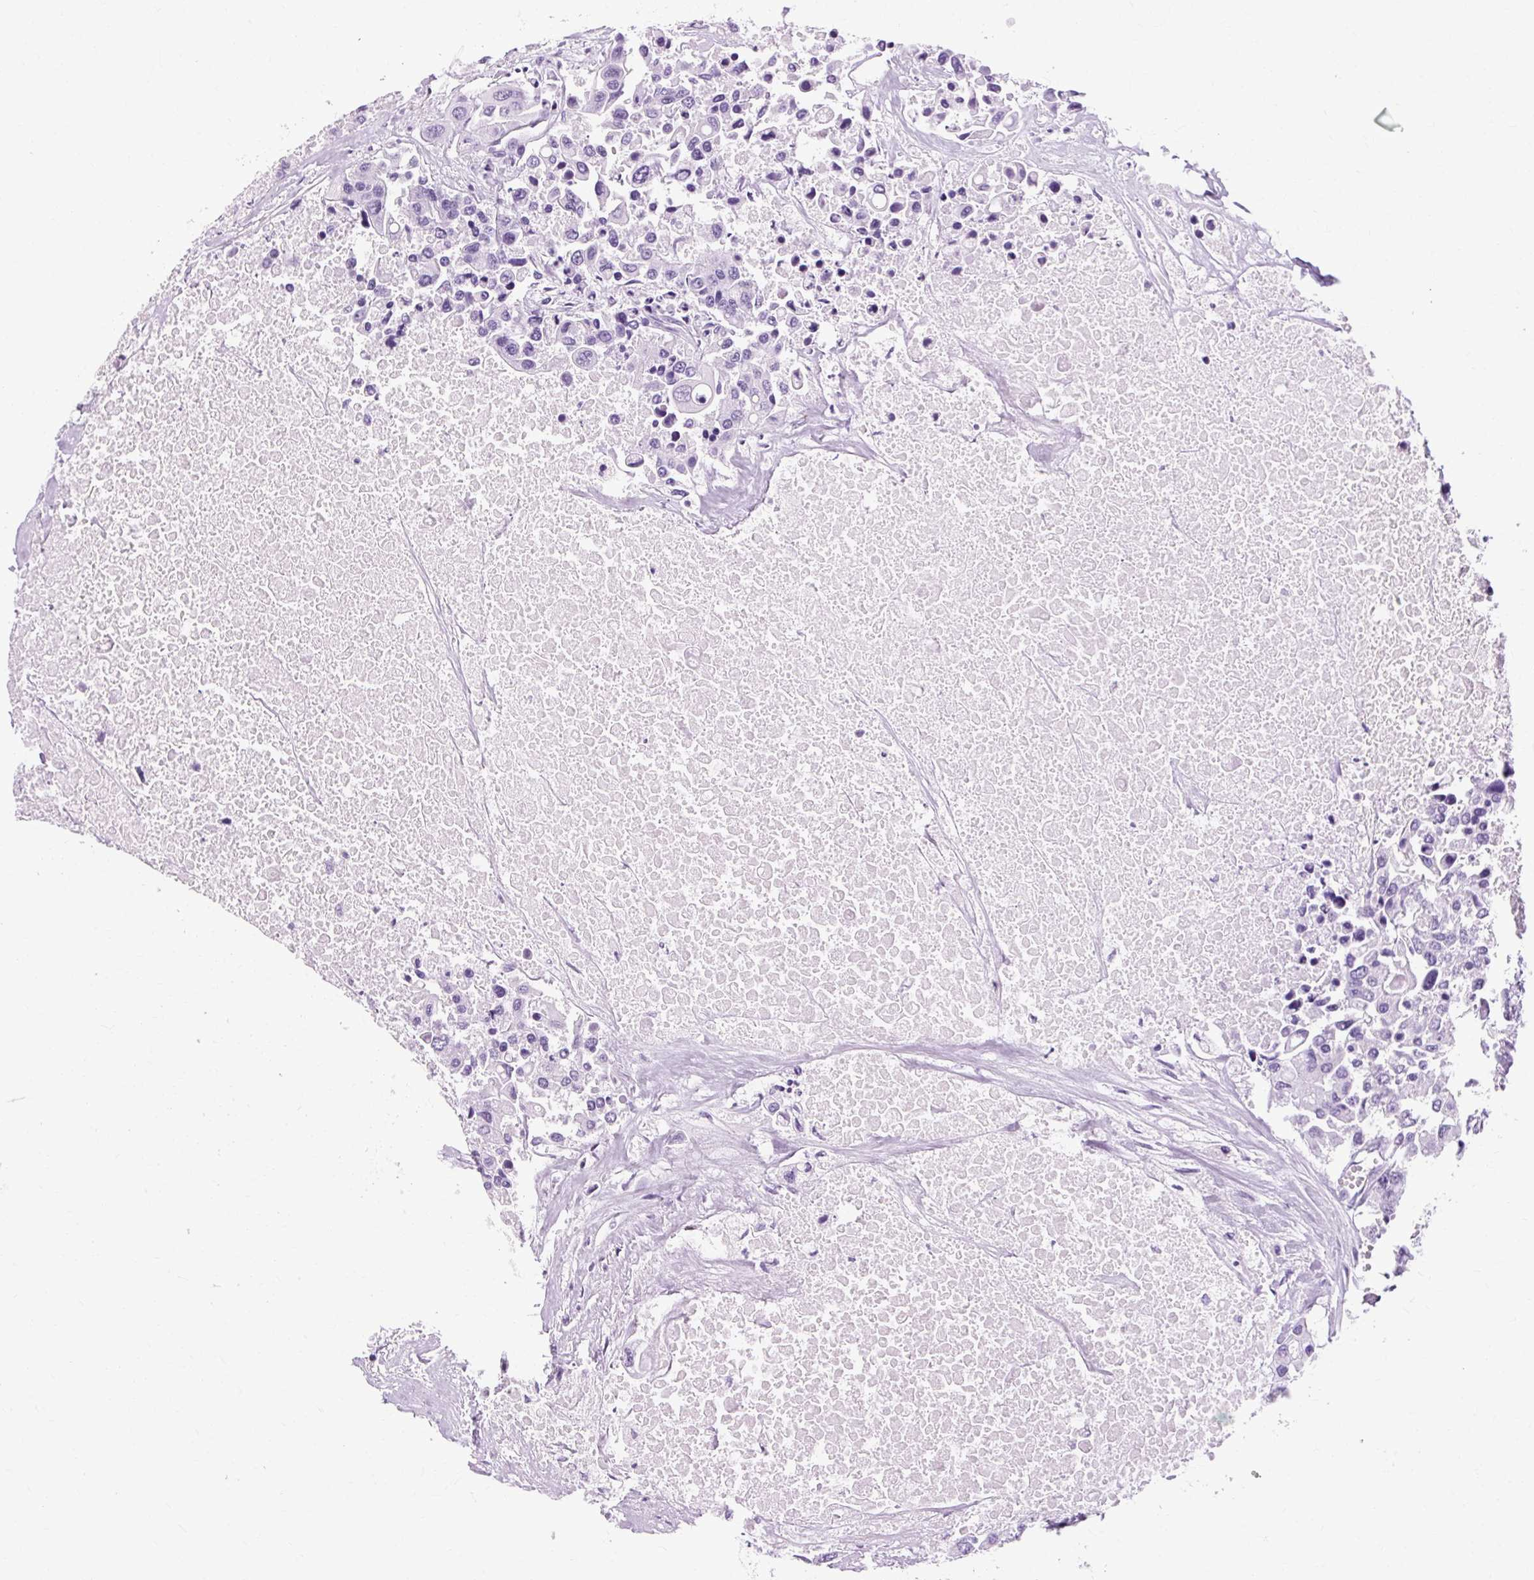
{"staining": {"intensity": "negative", "quantity": "none", "location": "none"}, "tissue": "colorectal cancer", "cell_type": "Tumor cells", "image_type": "cancer", "snomed": [{"axis": "morphology", "description": "Adenocarcinoma, NOS"}, {"axis": "topography", "description": "Colon"}], "caption": "Immunohistochemical staining of human colorectal cancer displays no significant expression in tumor cells.", "gene": "B3GNT4", "patient": {"sex": "male", "age": 77}}